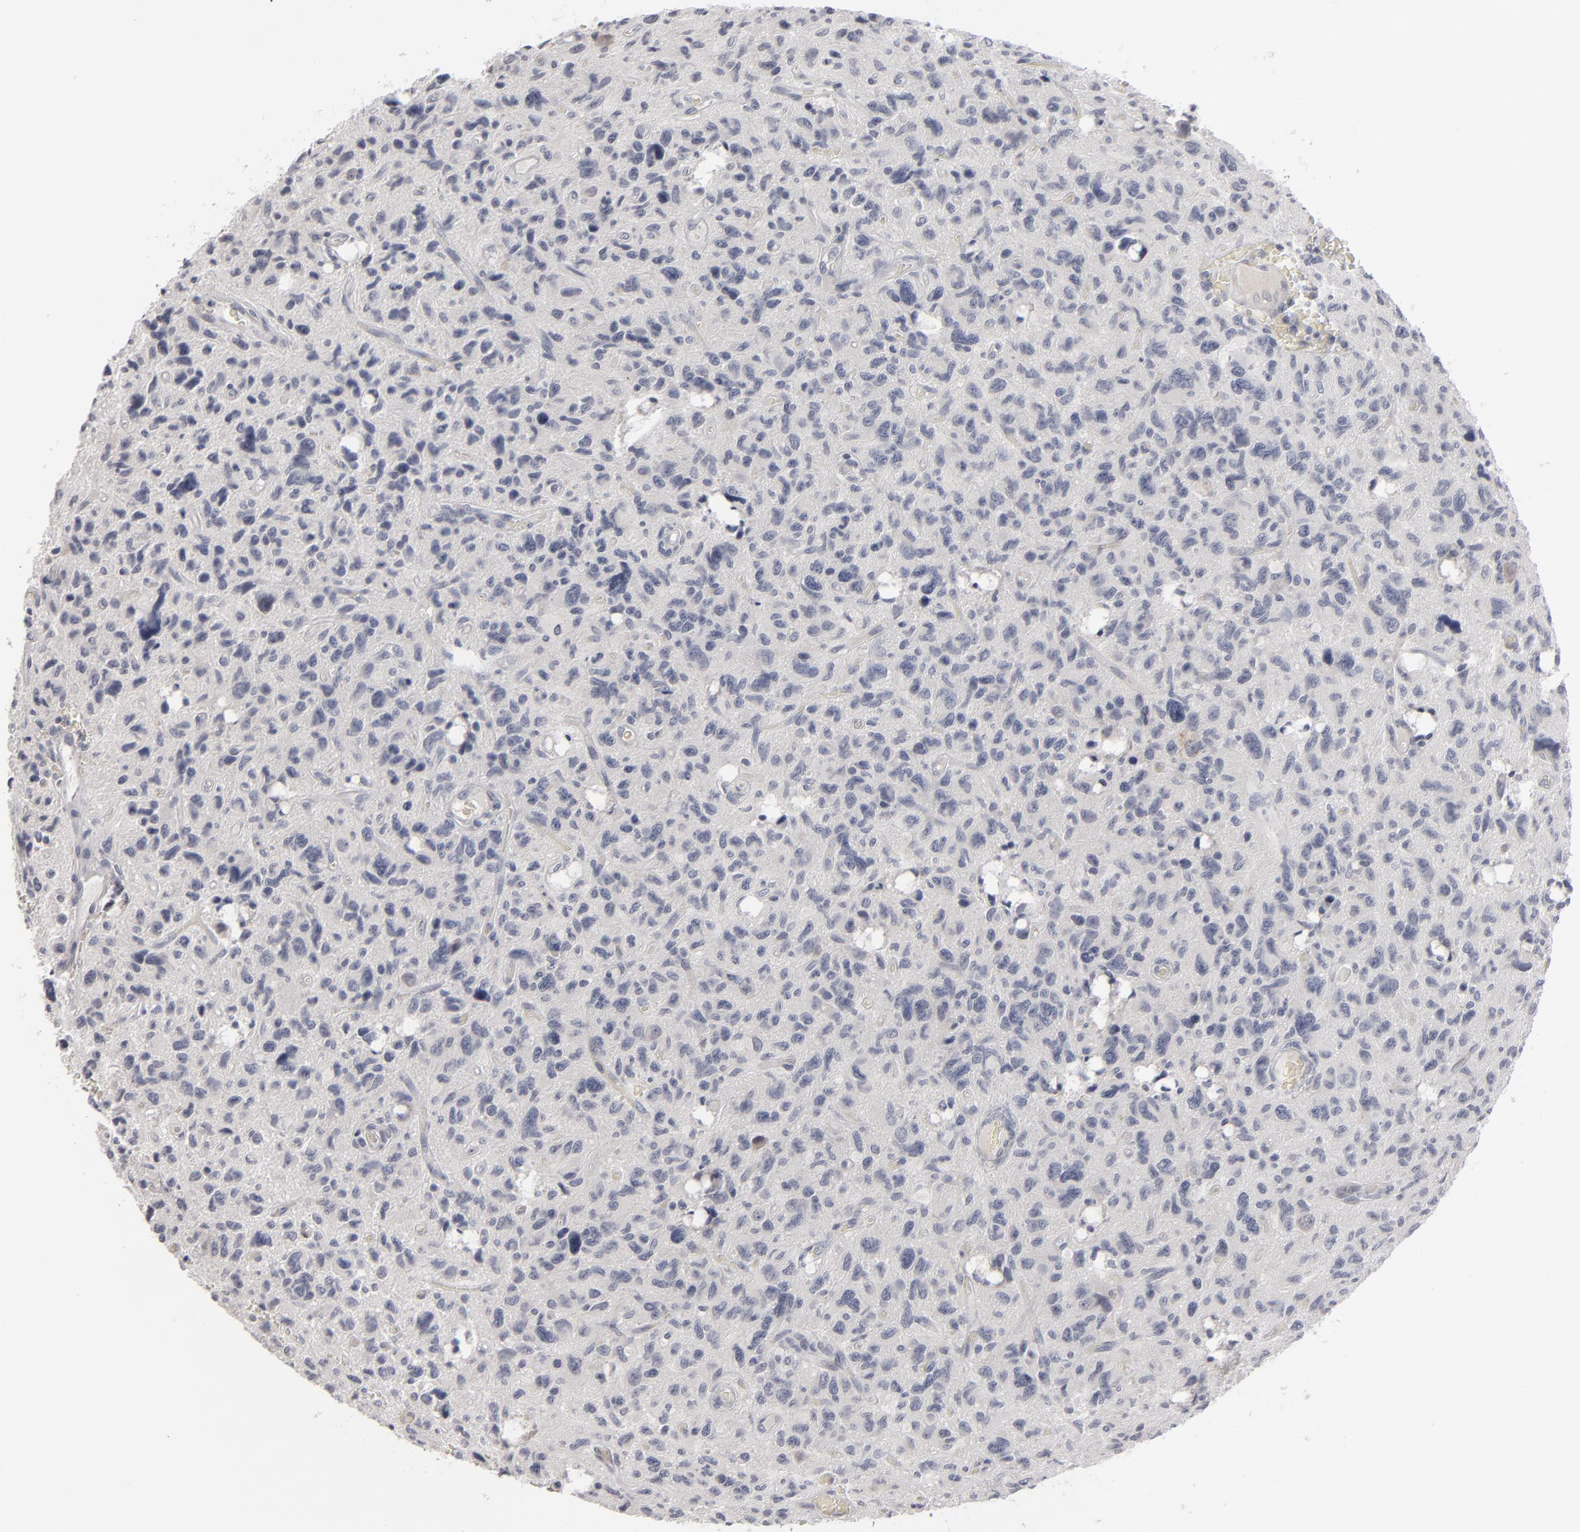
{"staining": {"intensity": "negative", "quantity": "none", "location": "none"}, "tissue": "glioma", "cell_type": "Tumor cells", "image_type": "cancer", "snomed": [{"axis": "morphology", "description": "Glioma, malignant, High grade"}, {"axis": "topography", "description": "Brain"}], "caption": "High magnification brightfield microscopy of malignant high-grade glioma stained with DAB (3,3'-diaminobenzidine) (brown) and counterstained with hematoxylin (blue): tumor cells show no significant staining.", "gene": "KIAA1210", "patient": {"sex": "female", "age": 60}}